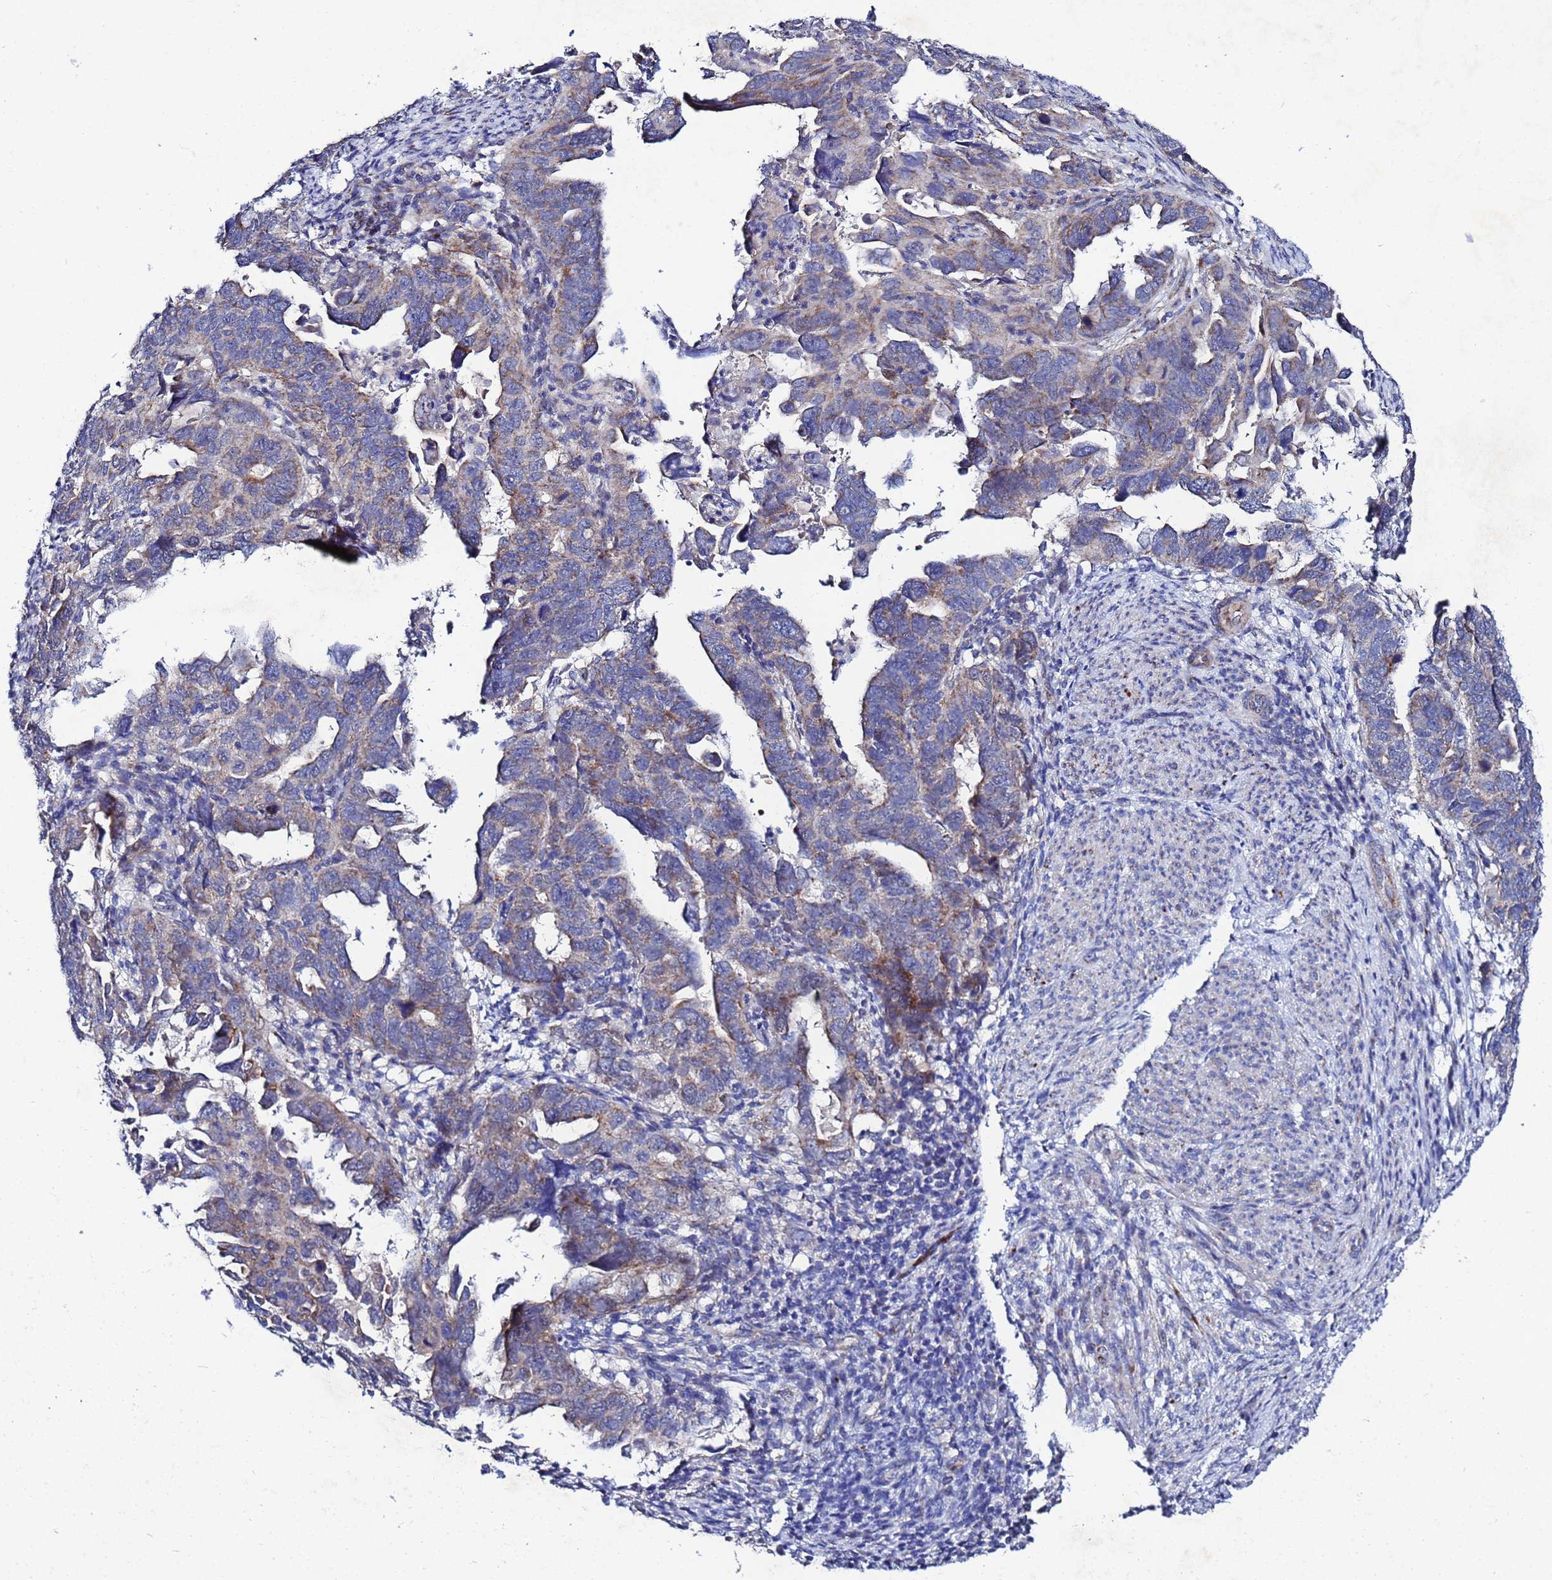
{"staining": {"intensity": "moderate", "quantity": ">75%", "location": "cytoplasmic/membranous"}, "tissue": "endometrial cancer", "cell_type": "Tumor cells", "image_type": "cancer", "snomed": [{"axis": "morphology", "description": "Adenocarcinoma, NOS"}, {"axis": "topography", "description": "Endometrium"}], "caption": "This is an image of IHC staining of endometrial cancer (adenocarcinoma), which shows moderate positivity in the cytoplasmic/membranous of tumor cells.", "gene": "FAHD2A", "patient": {"sex": "female", "age": 65}}